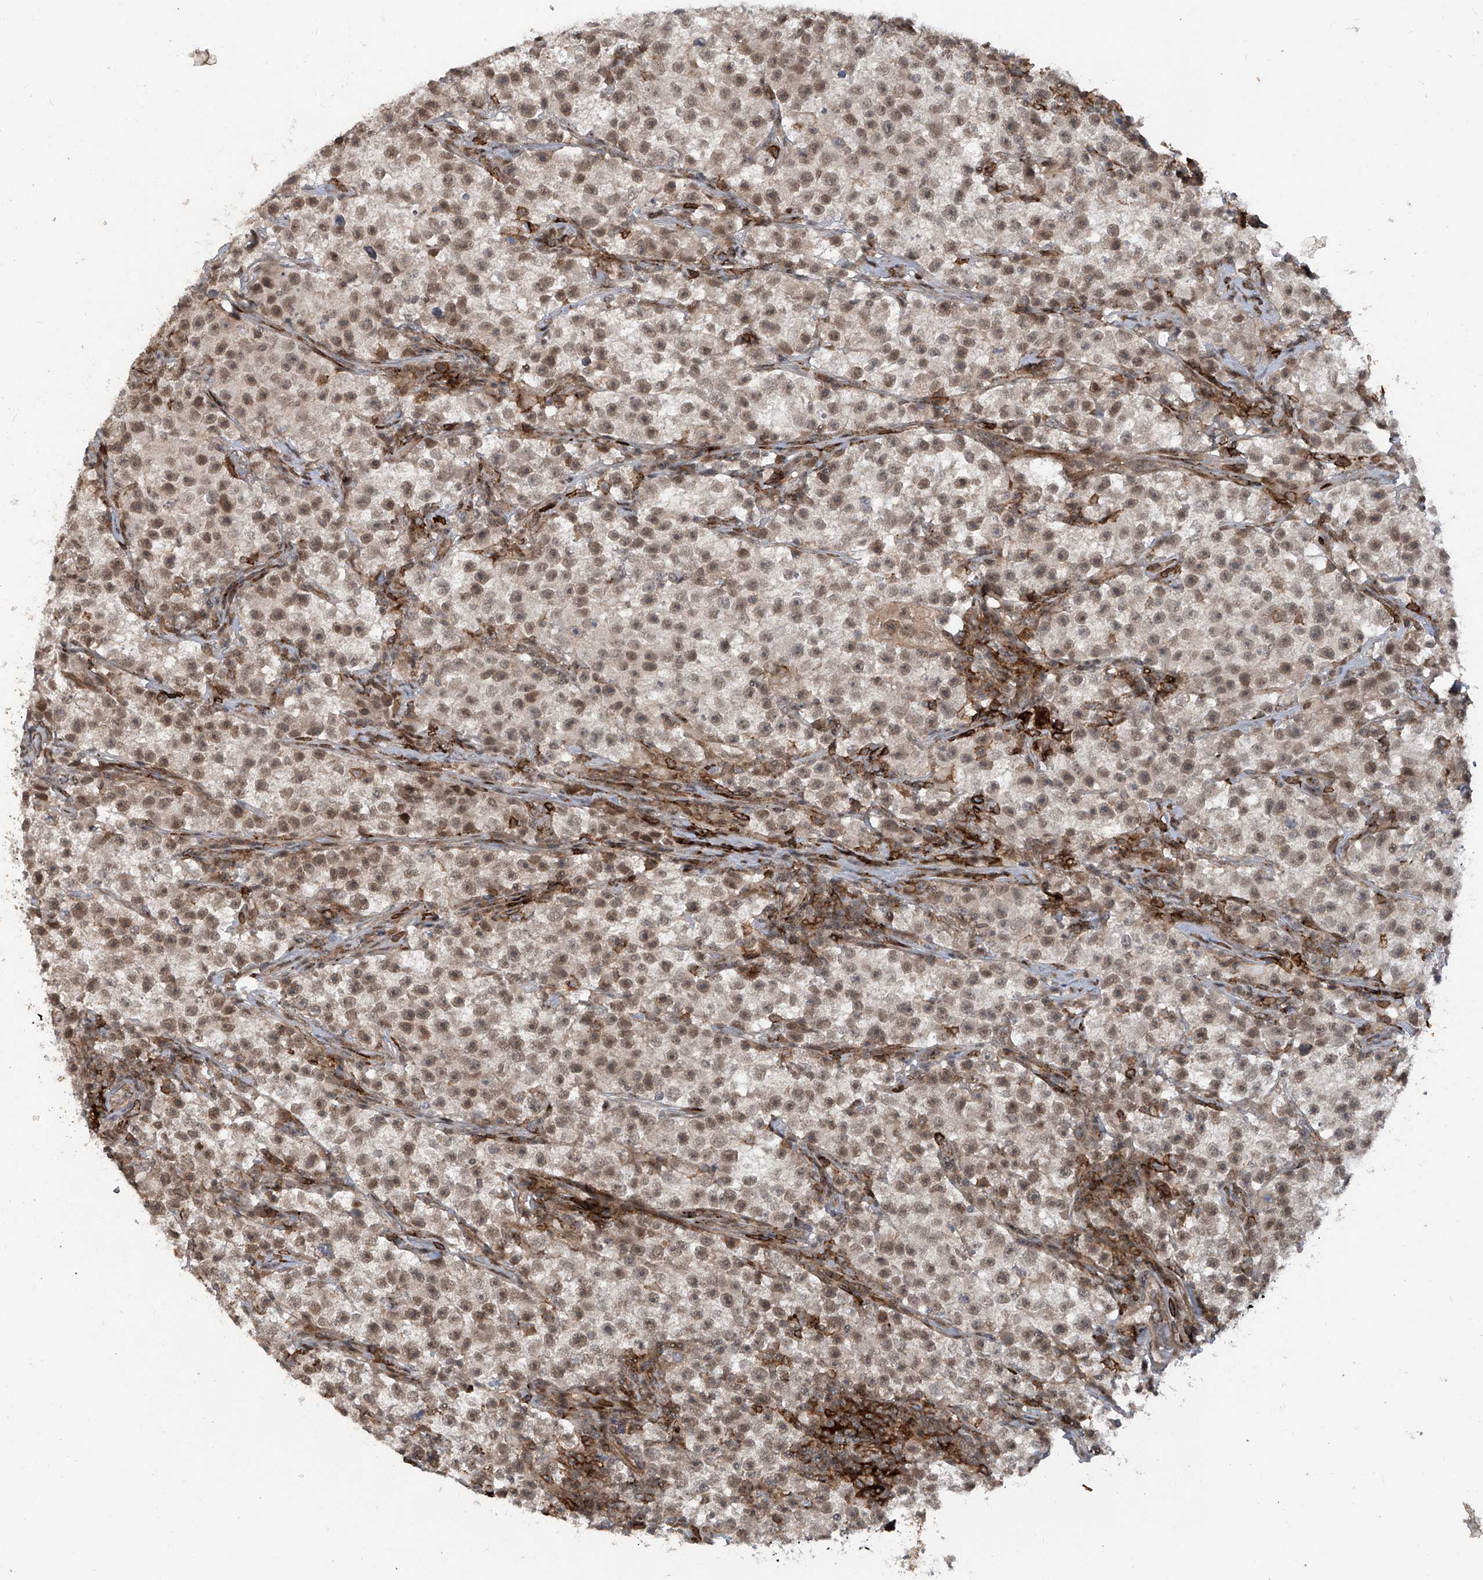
{"staining": {"intensity": "moderate", "quantity": ">75%", "location": "nuclear"}, "tissue": "testis cancer", "cell_type": "Tumor cells", "image_type": "cancer", "snomed": [{"axis": "morphology", "description": "Seminoma, NOS"}, {"axis": "topography", "description": "Testis"}], "caption": "Testis cancer (seminoma) stained for a protein (brown) exhibits moderate nuclear positive expression in about >75% of tumor cells.", "gene": "LAGE3", "patient": {"sex": "male", "age": 22}}